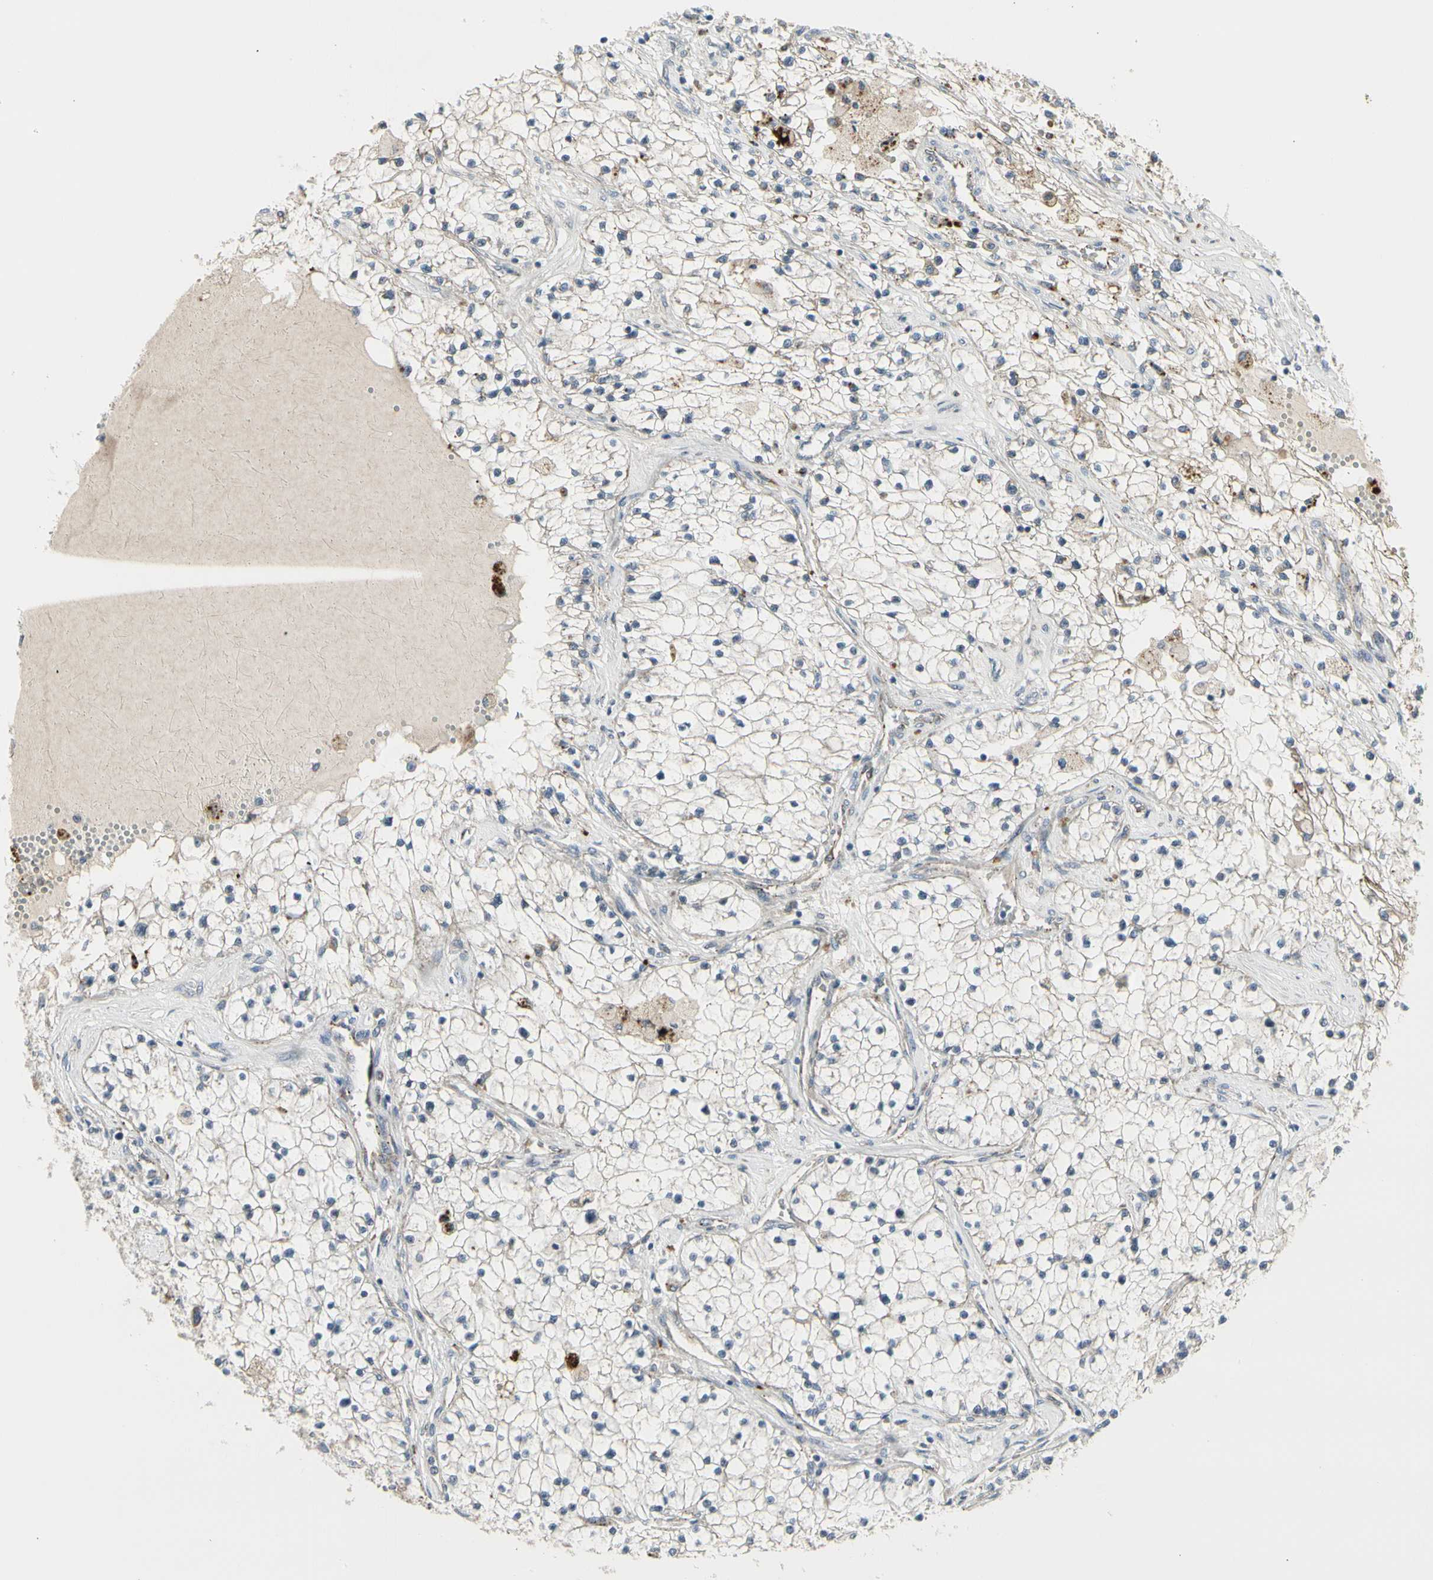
{"staining": {"intensity": "negative", "quantity": "none", "location": "none"}, "tissue": "renal cancer", "cell_type": "Tumor cells", "image_type": "cancer", "snomed": [{"axis": "morphology", "description": "Adenocarcinoma, NOS"}, {"axis": "topography", "description": "Kidney"}], "caption": "The micrograph reveals no significant staining in tumor cells of adenocarcinoma (renal).", "gene": "GRN", "patient": {"sex": "male", "age": 68}}